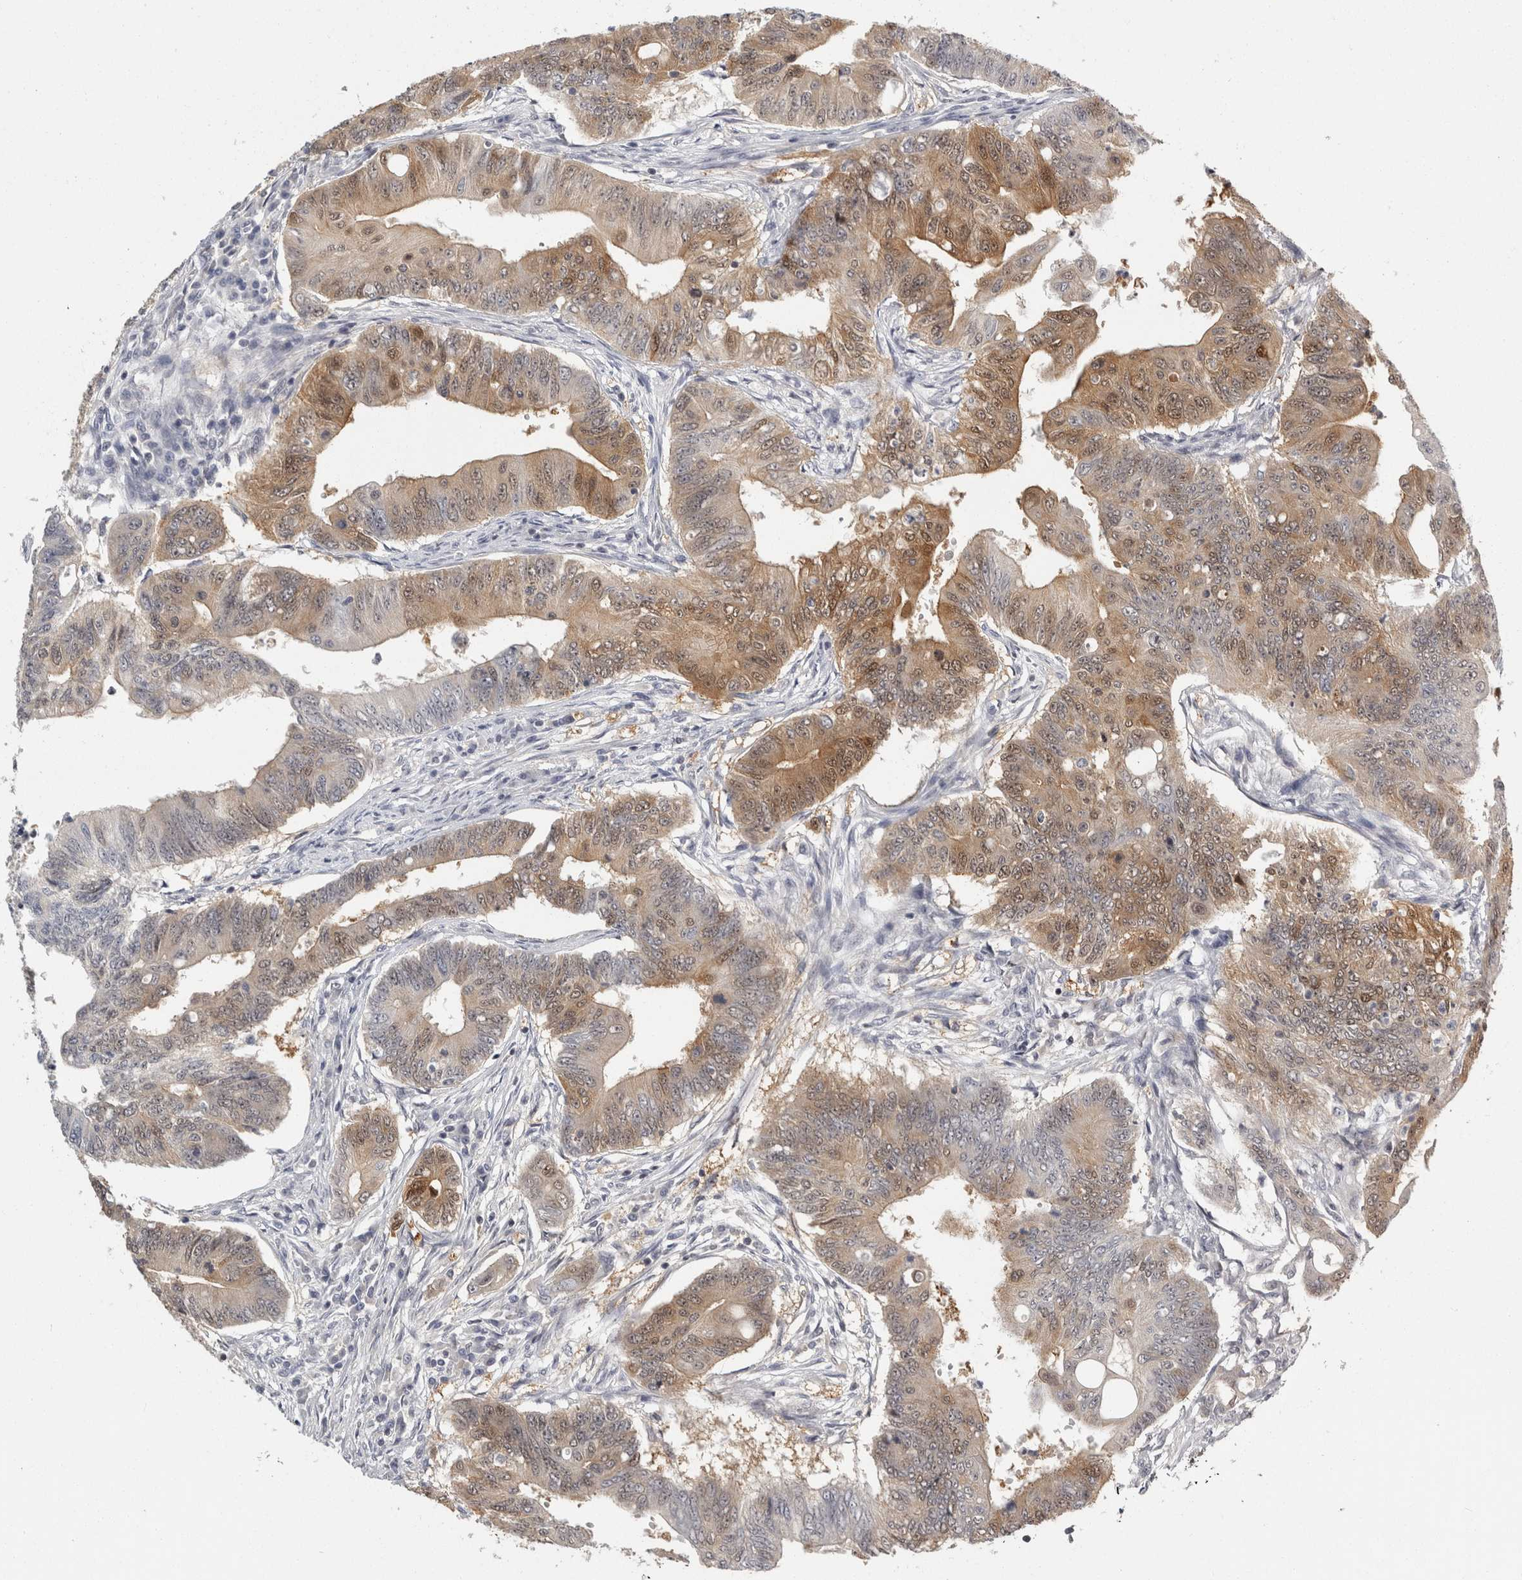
{"staining": {"intensity": "weak", "quantity": "25%-75%", "location": "cytoplasmic/membranous,nuclear"}, "tissue": "colorectal cancer", "cell_type": "Tumor cells", "image_type": "cancer", "snomed": [{"axis": "morphology", "description": "Adenoma, NOS"}, {"axis": "morphology", "description": "Adenocarcinoma, NOS"}, {"axis": "topography", "description": "Colon"}], "caption": "Protein expression analysis of human colorectal cancer reveals weak cytoplasmic/membranous and nuclear staining in about 25%-75% of tumor cells. Using DAB (3,3'-diaminobenzidine) (brown) and hematoxylin (blue) stains, captured at high magnification using brightfield microscopy.", "gene": "ACAT2", "patient": {"sex": "male", "age": 79}}